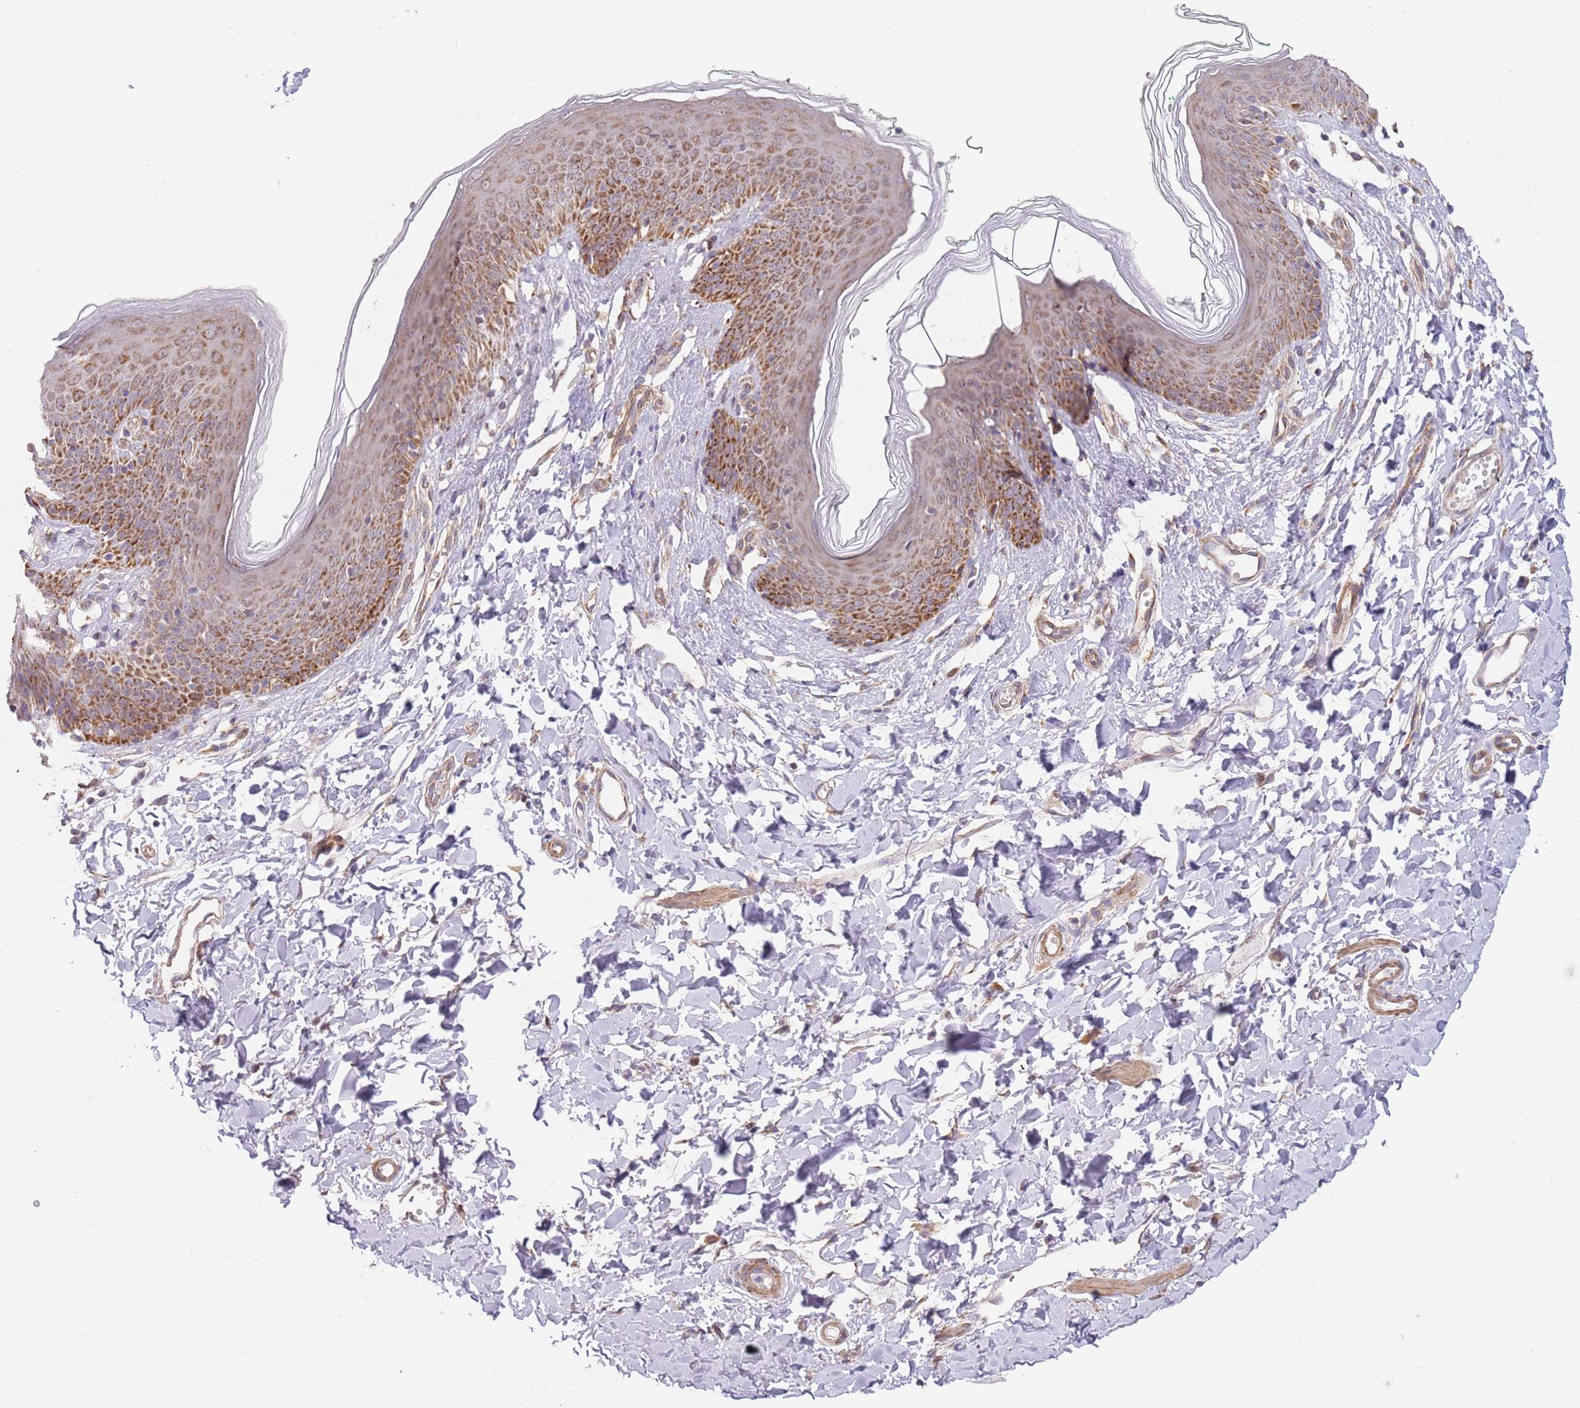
{"staining": {"intensity": "moderate", "quantity": ">75%", "location": "cytoplasmic/membranous,nuclear"}, "tissue": "skin", "cell_type": "Epidermal cells", "image_type": "normal", "snomed": [{"axis": "morphology", "description": "Normal tissue, NOS"}, {"axis": "topography", "description": "Vulva"}], "caption": "Immunohistochemical staining of unremarkable skin shows >75% levels of moderate cytoplasmic/membranous,nuclear protein staining in about >75% of epidermal cells. (DAB (3,3'-diaminobenzidine) = brown stain, brightfield microscopy at high magnification).", "gene": "UQCC3", "patient": {"sex": "female", "age": 66}}